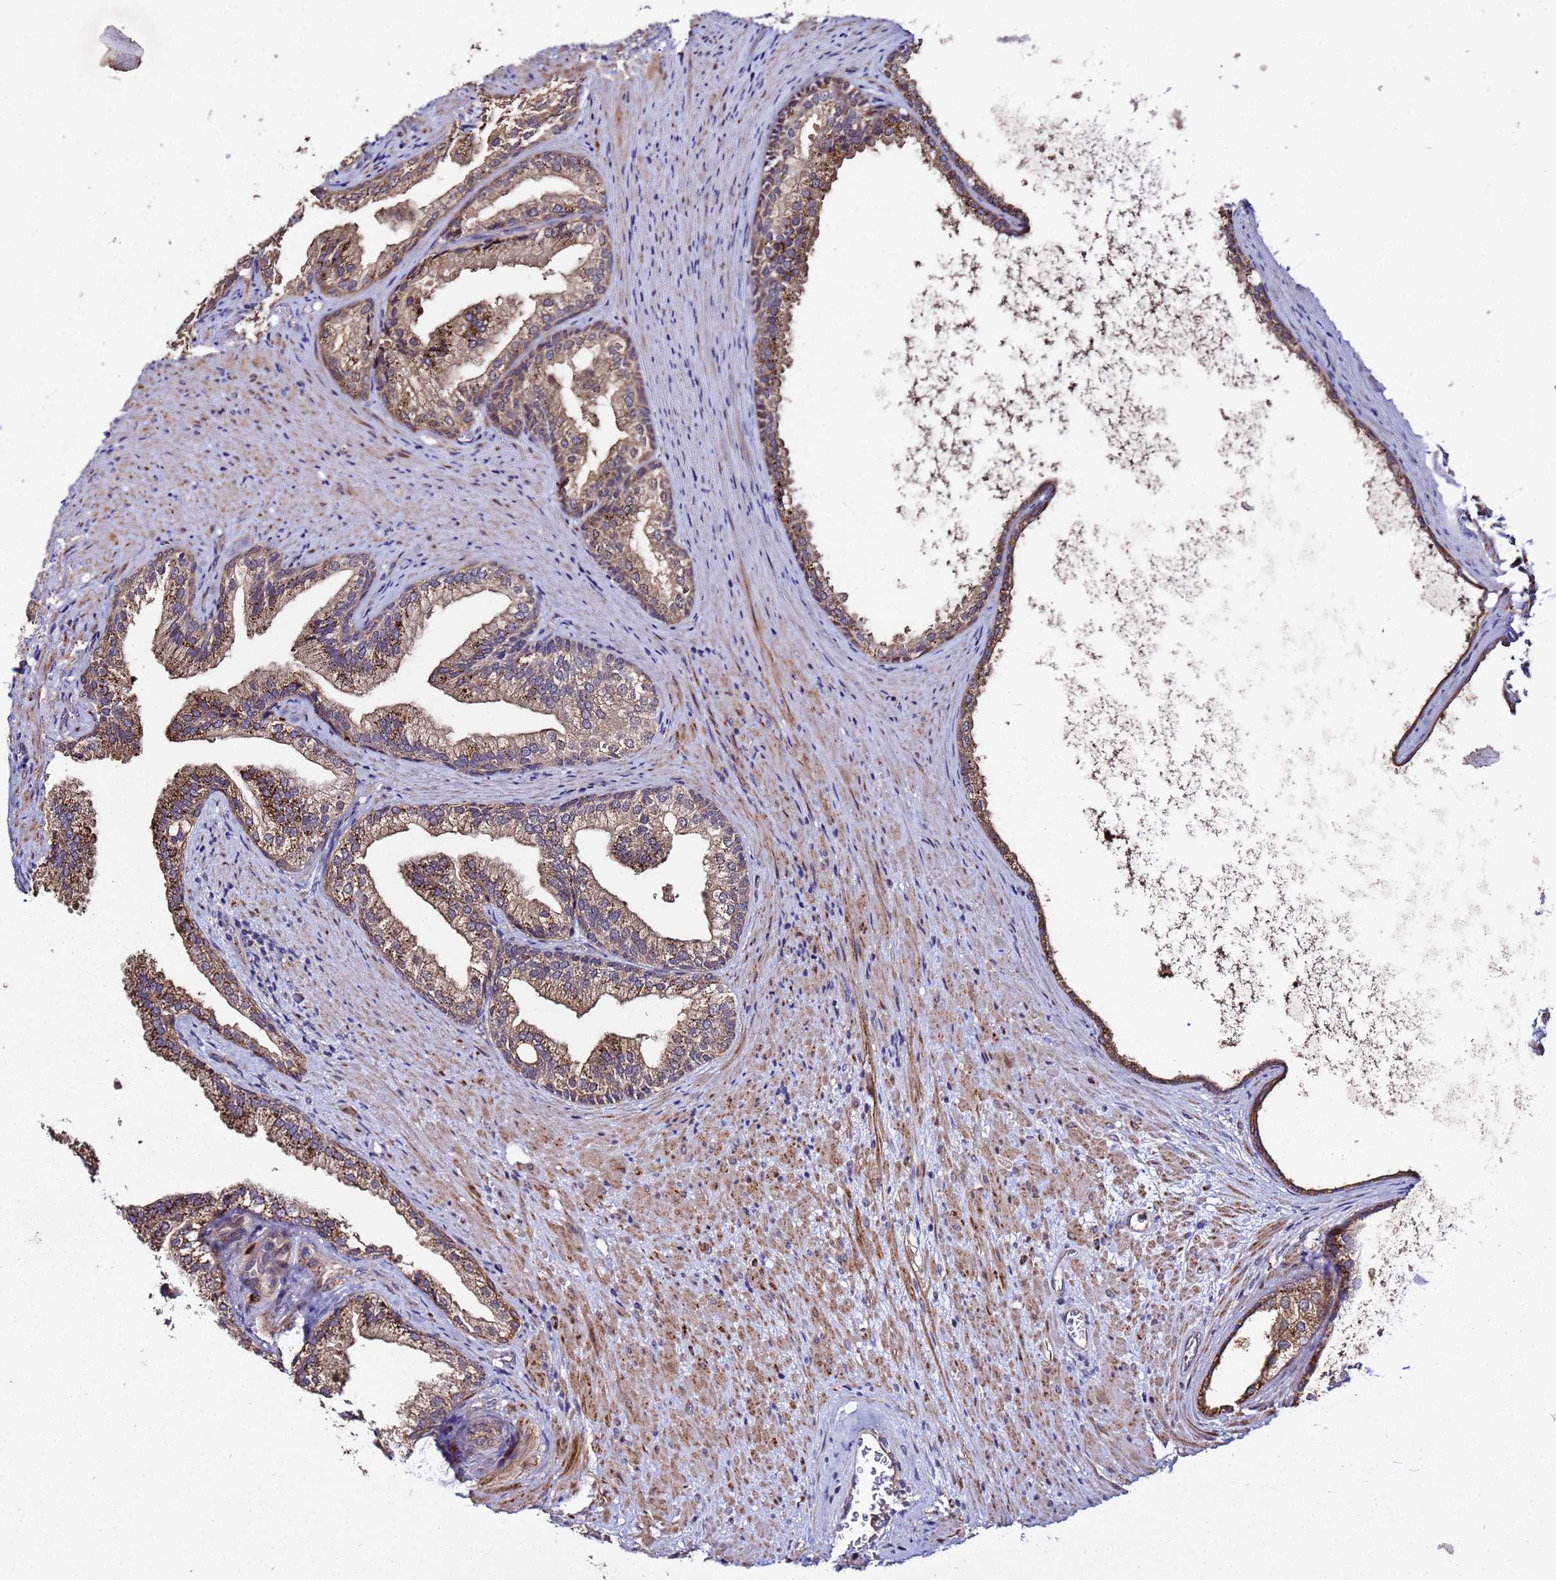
{"staining": {"intensity": "moderate", "quantity": ">75%", "location": "cytoplasmic/membranous"}, "tissue": "prostate", "cell_type": "Glandular cells", "image_type": "normal", "snomed": [{"axis": "morphology", "description": "Normal tissue, NOS"}, {"axis": "topography", "description": "Prostate"}], "caption": "Immunohistochemistry (DAB (3,3'-diaminobenzidine)) staining of benign human prostate reveals moderate cytoplasmic/membranous protein staining in about >75% of glandular cells.", "gene": "PLXDC2", "patient": {"sex": "male", "age": 76}}